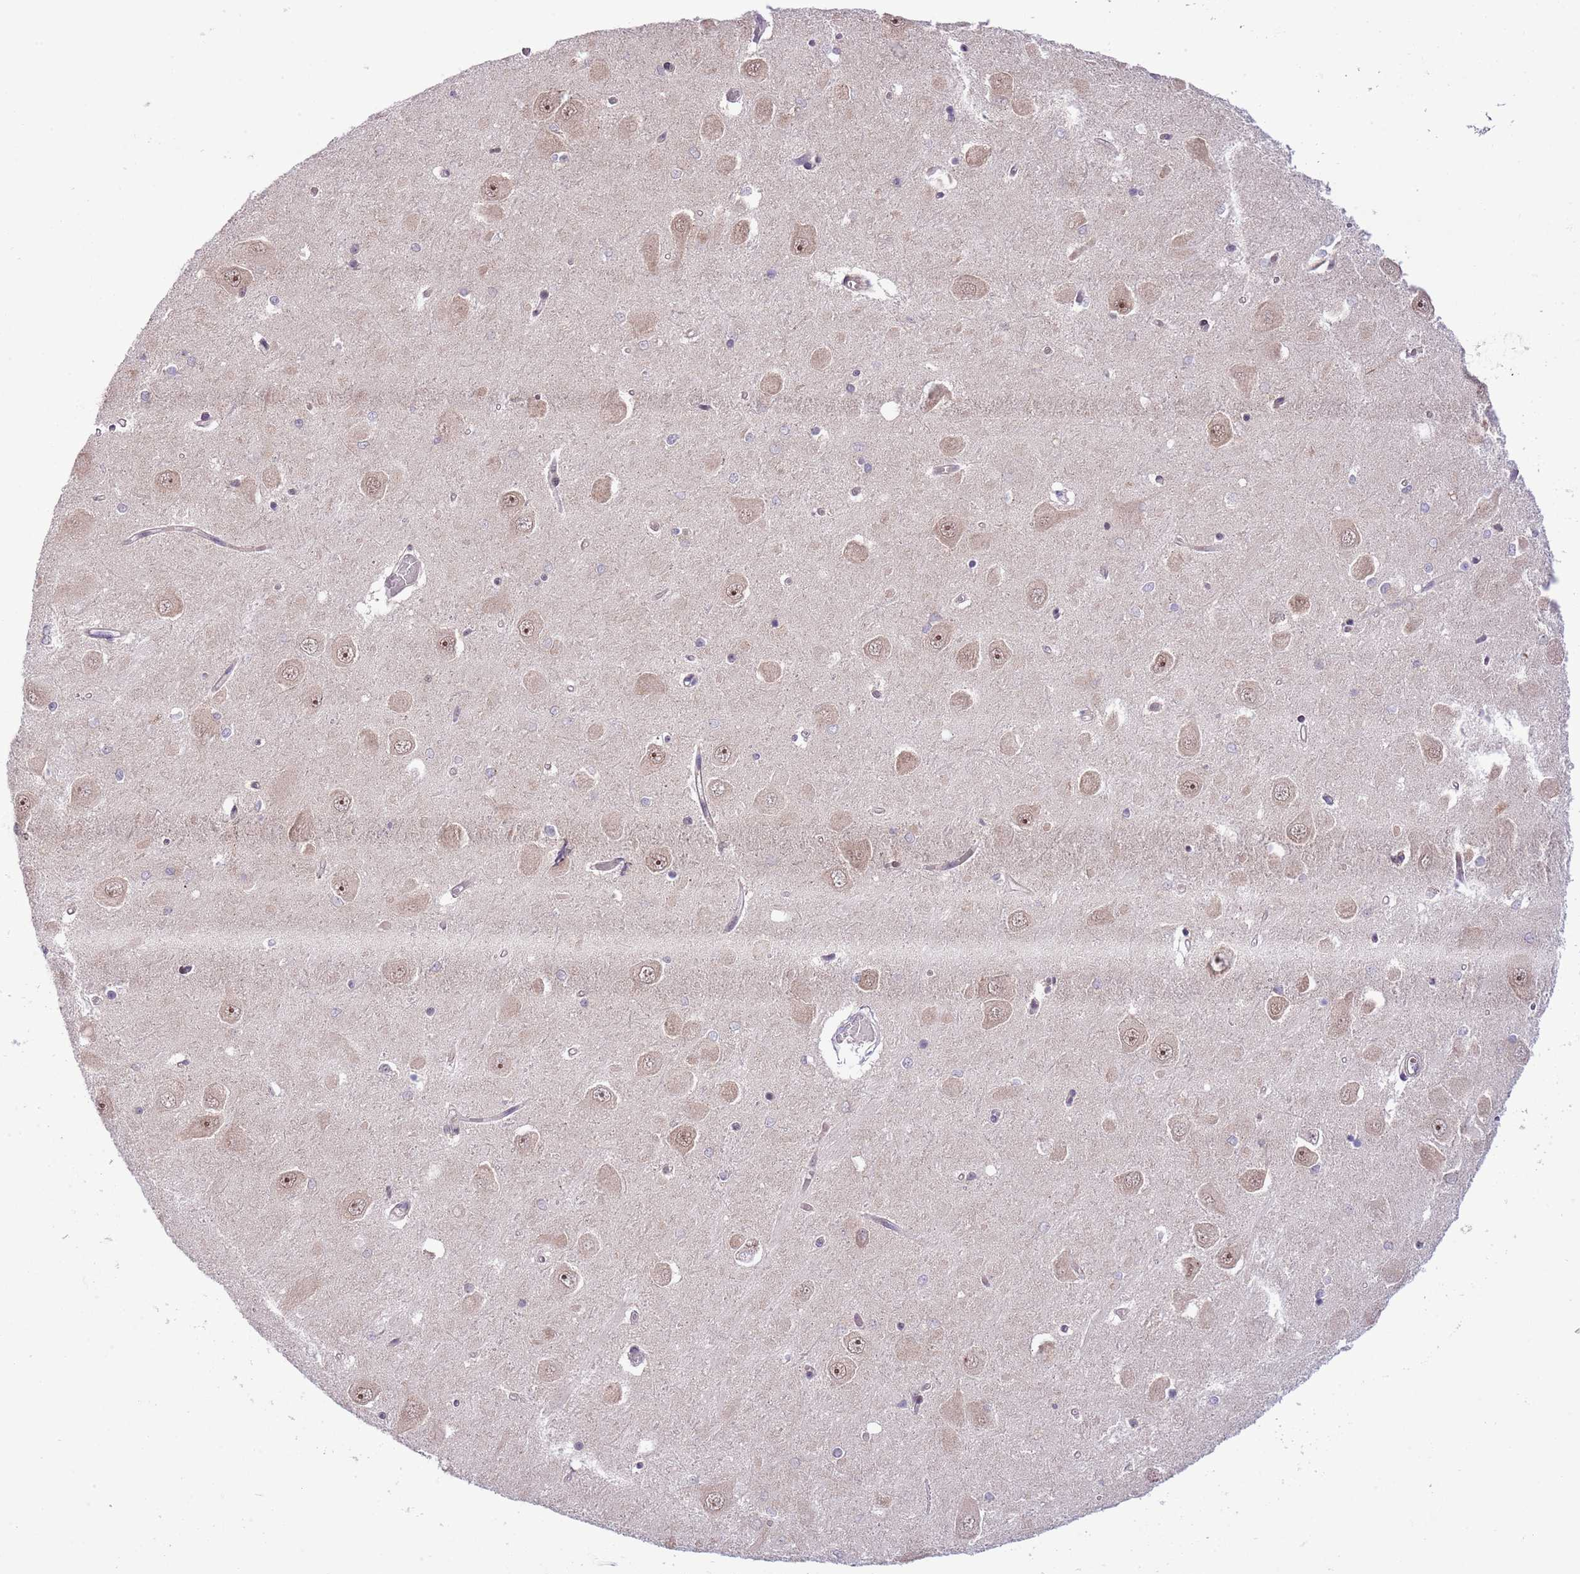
{"staining": {"intensity": "negative", "quantity": "none", "location": "none"}, "tissue": "hippocampus", "cell_type": "Glial cells", "image_type": "normal", "snomed": [{"axis": "morphology", "description": "Normal tissue, NOS"}, {"axis": "topography", "description": "Hippocampus"}], "caption": "An immunohistochemistry (IHC) image of normal hippocampus is shown. There is no staining in glial cells of hippocampus.", "gene": "CHD1", "patient": {"sex": "male", "age": 45}}